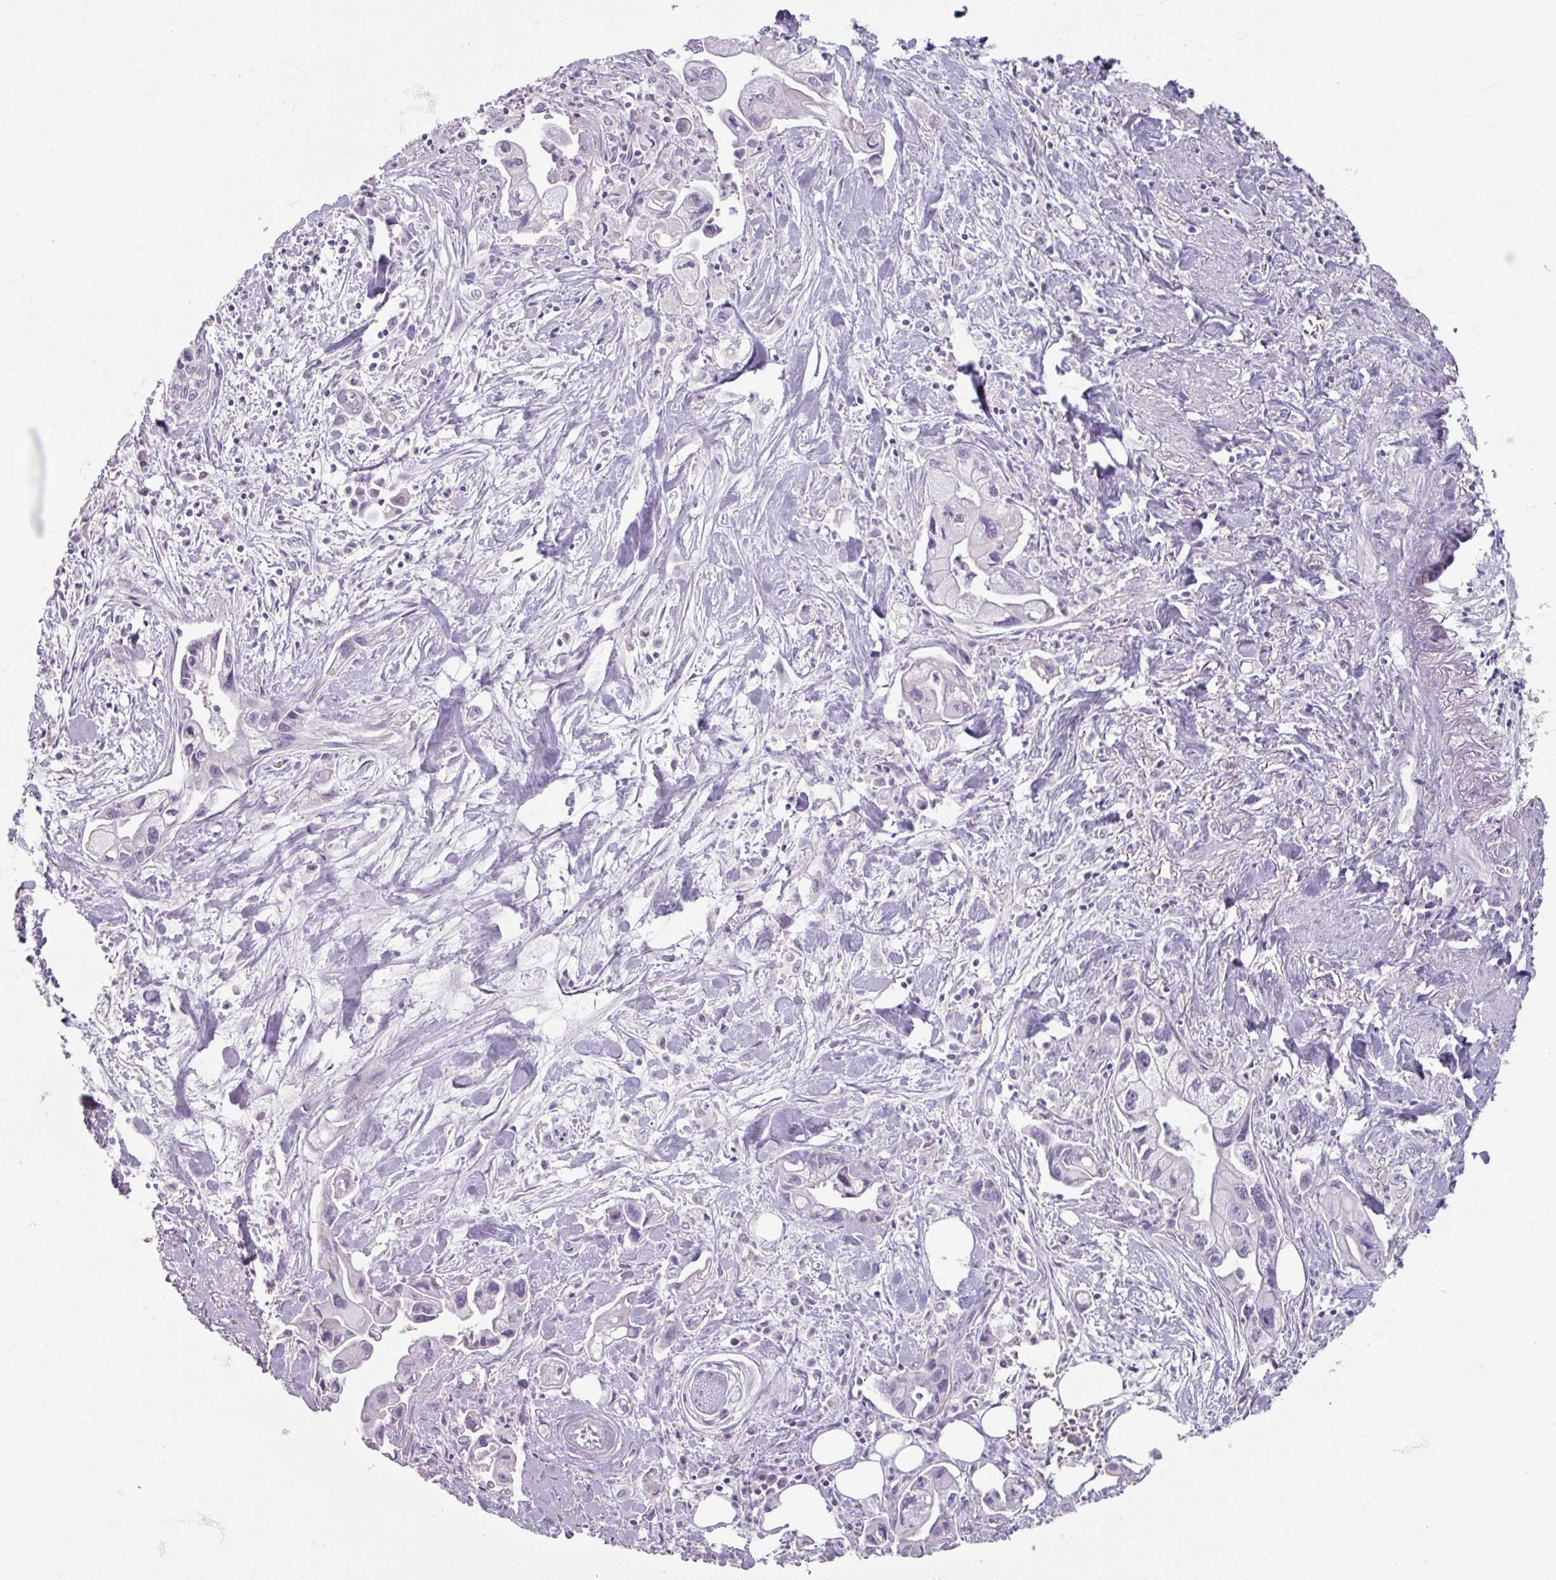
{"staining": {"intensity": "negative", "quantity": "none", "location": "none"}, "tissue": "pancreatic cancer", "cell_type": "Tumor cells", "image_type": "cancer", "snomed": [{"axis": "morphology", "description": "Adenocarcinoma, NOS"}, {"axis": "topography", "description": "Pancreas"}], "caption": "Tumor cells show no significant protein positivity in pancreatic cancer.", "gene": "TG", "patient": {"sex": "male", "age": 61}}